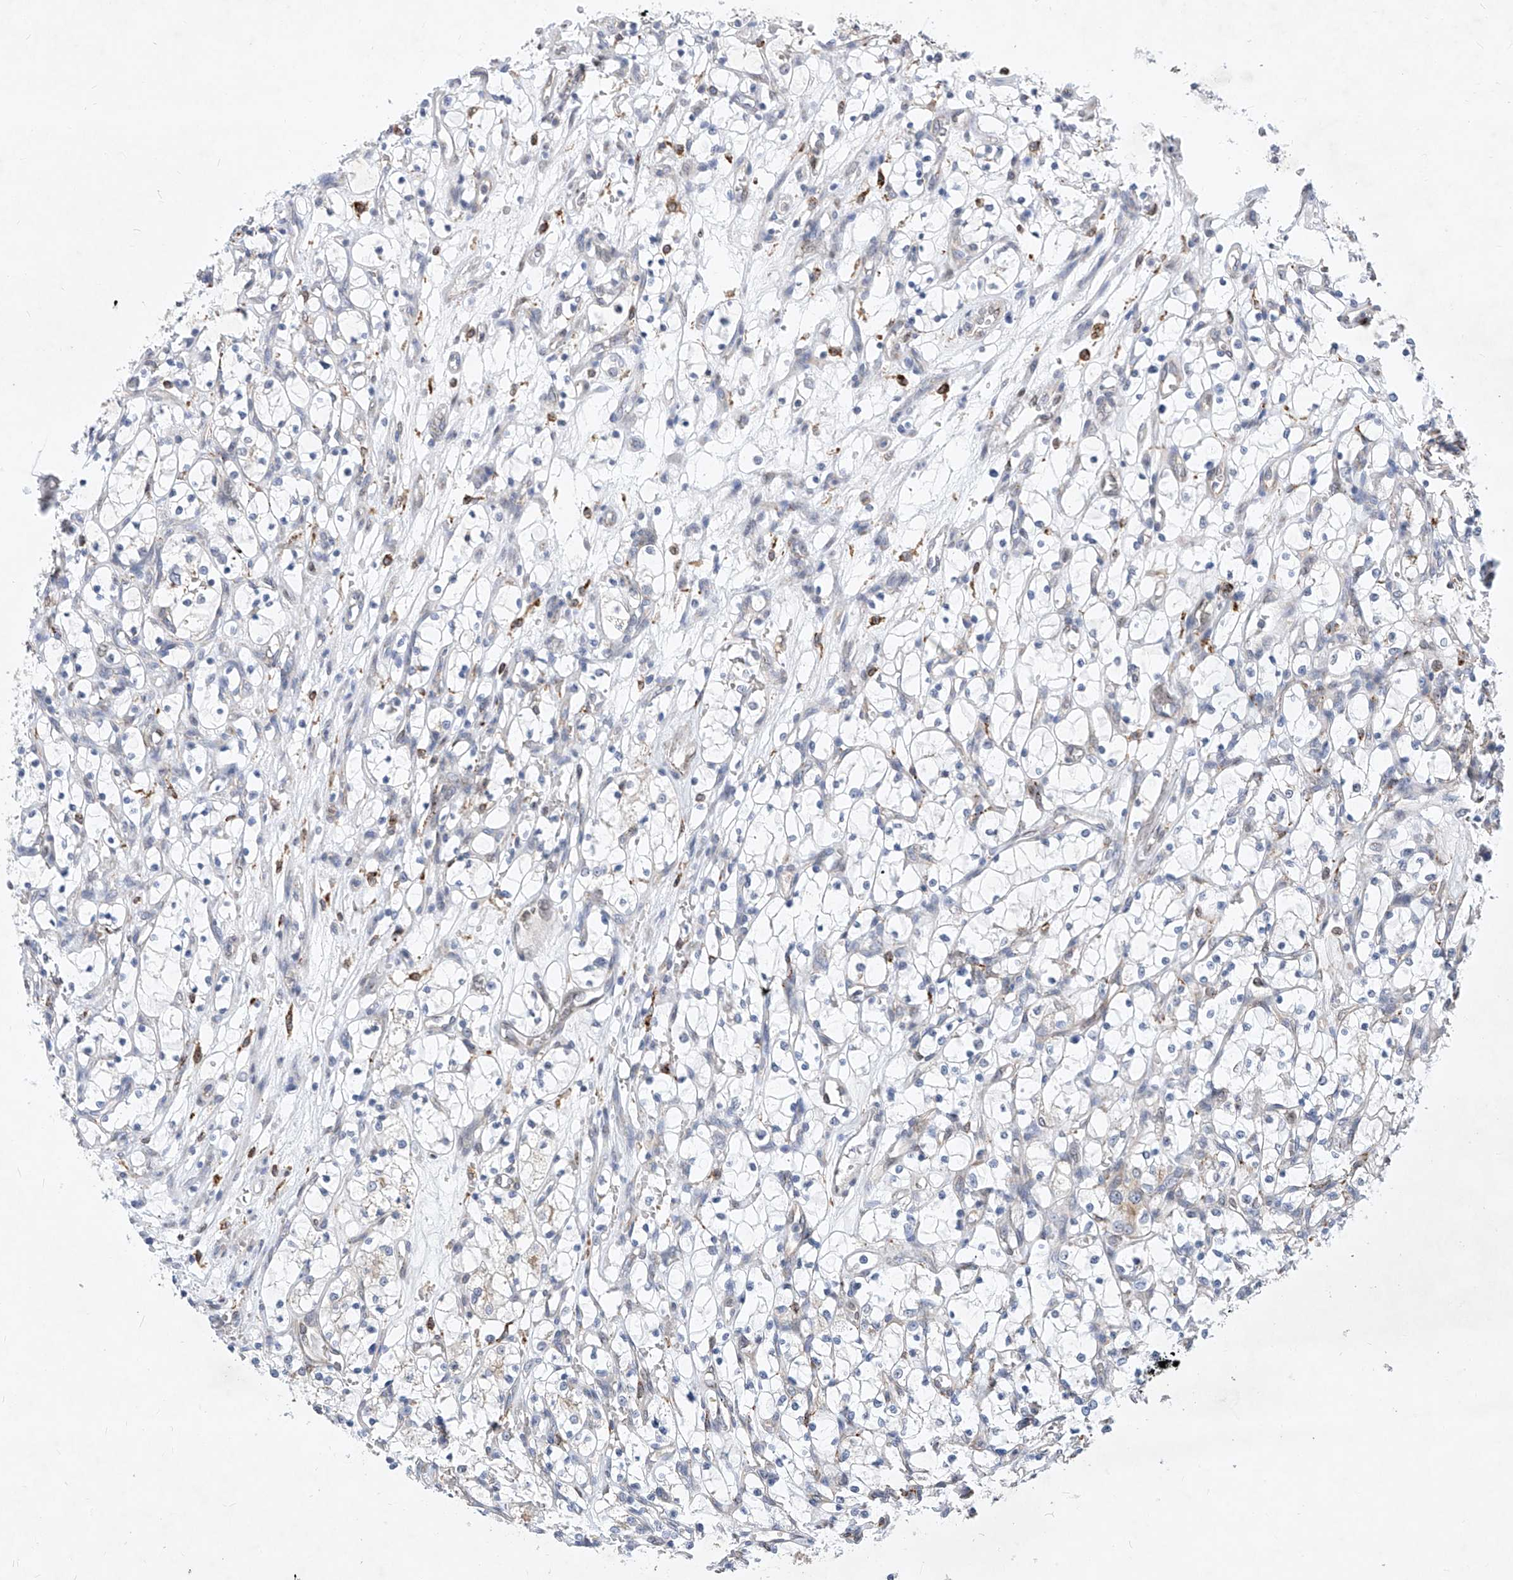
{"staining": {"intensity": "negative", "quantity": "none", "location": "none"}, "tissue": "renal cancer", "cell_type": "Tumor cells", "image_type": "cancer", "snomed": [{"axis": "morphology", "description": "Adenocarcinoma, NOS"}, {"axis": "topography", "description": "Kidney"}], "caption": "An immunohistochemistry image of adenocarcinoma (renal) is shown. There is no staining in tumor cells of adenocarcinoma (renal).", "gene": "MX2", "patient": {"sex": "female", "age": 69}}